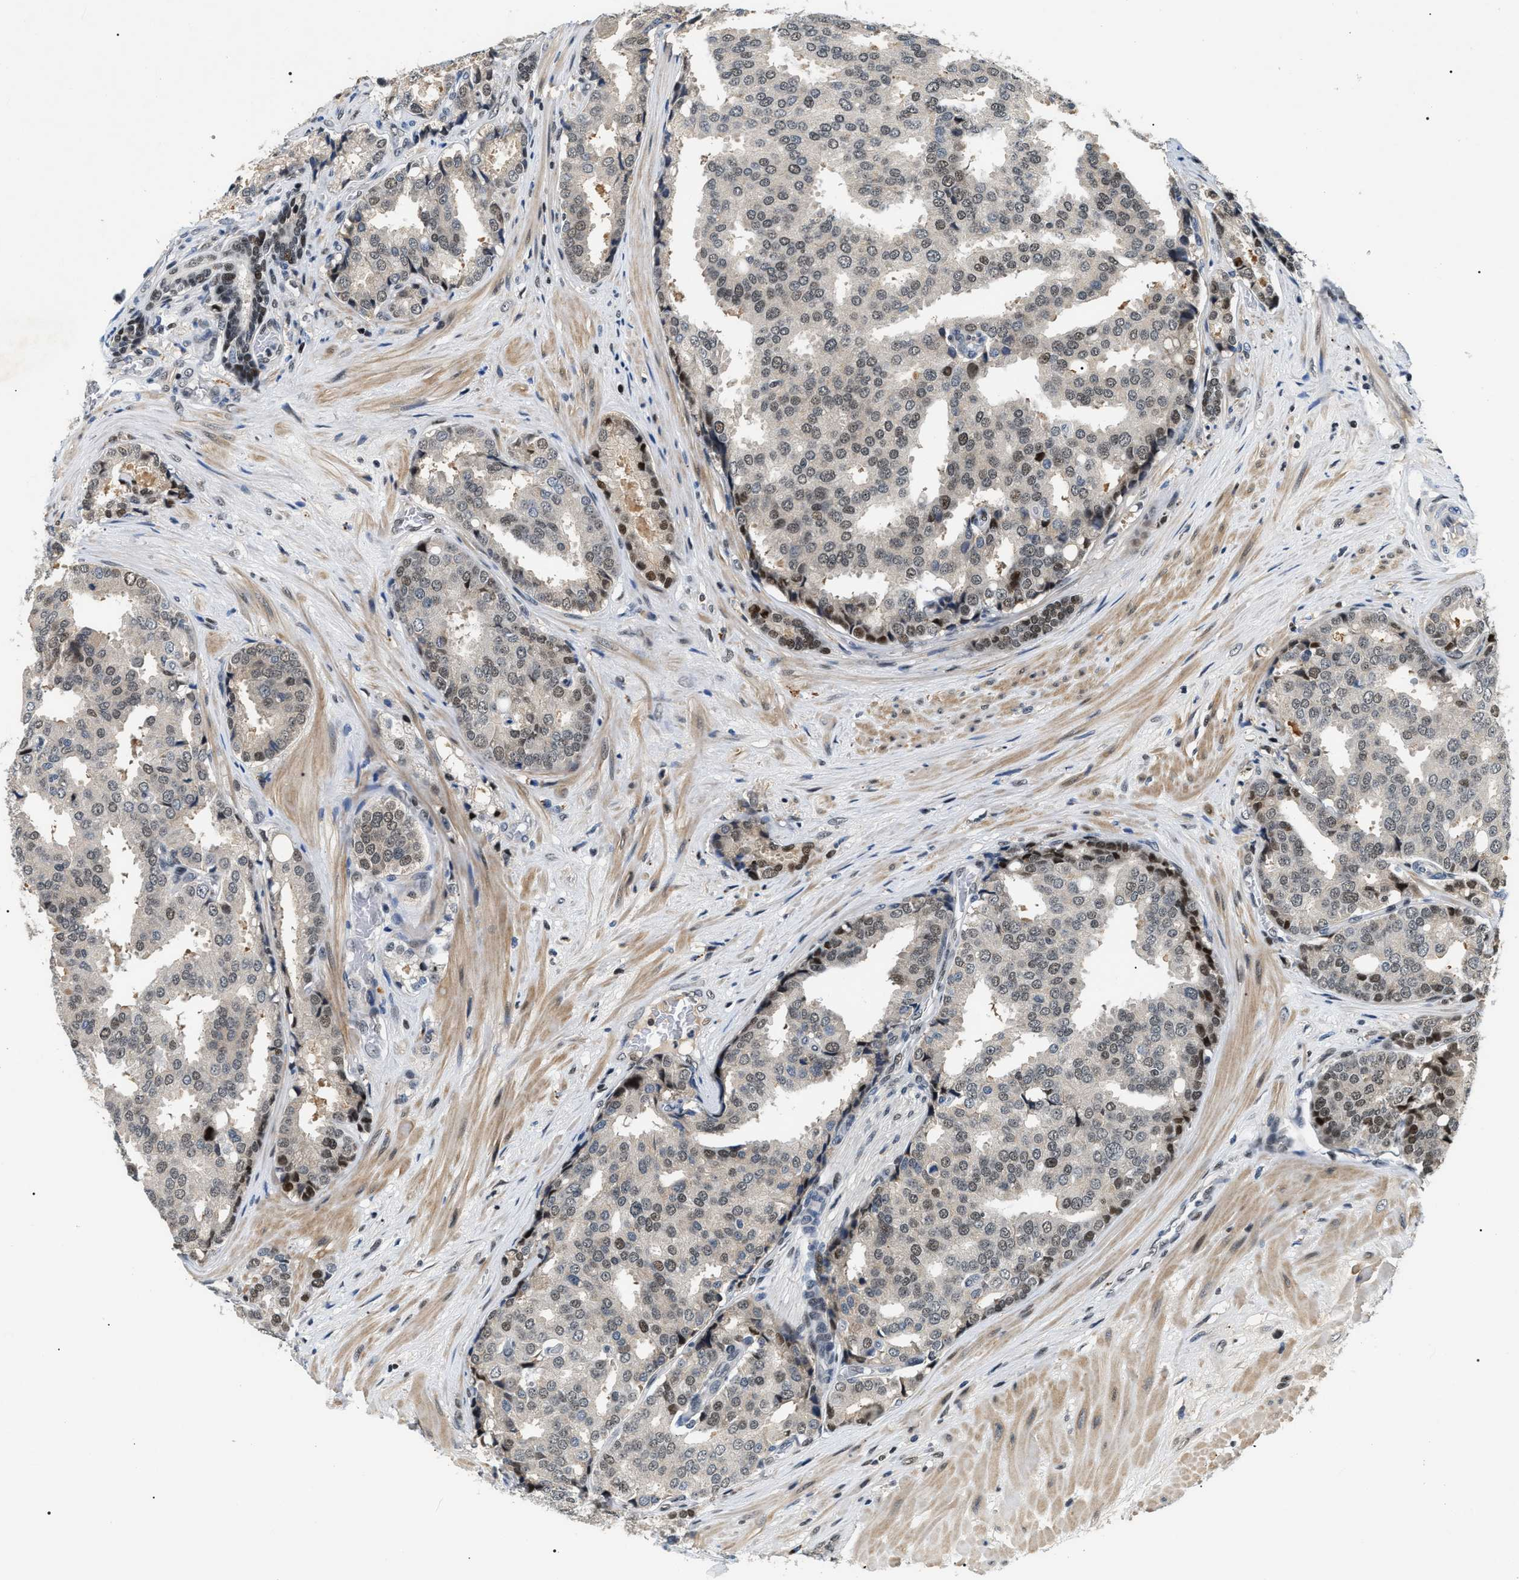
{"staining": {"intensity": "moderate", "quantity": "25%-75%", "location": "cytoplasmic/membranous,nuclear"}, "tissue": "prostate cancer", "cell_type": "Tumor cells", "image_type": "cancer", "snomed": [{"axis": "morphology", "description": "Adenocarcinoma, High grade"}, {"axis": "topography", "description": "Prostate"}], "caption": "Protein analysis of adenocarcinoma (high-grade) (prostate) tissue displays moderate cytoplasmic/membranous and nuclear positivity in approximately 25%-75% of tumor cells.", "gene": "C7orf25", "patient": {"sex": "male", "age": 50}}